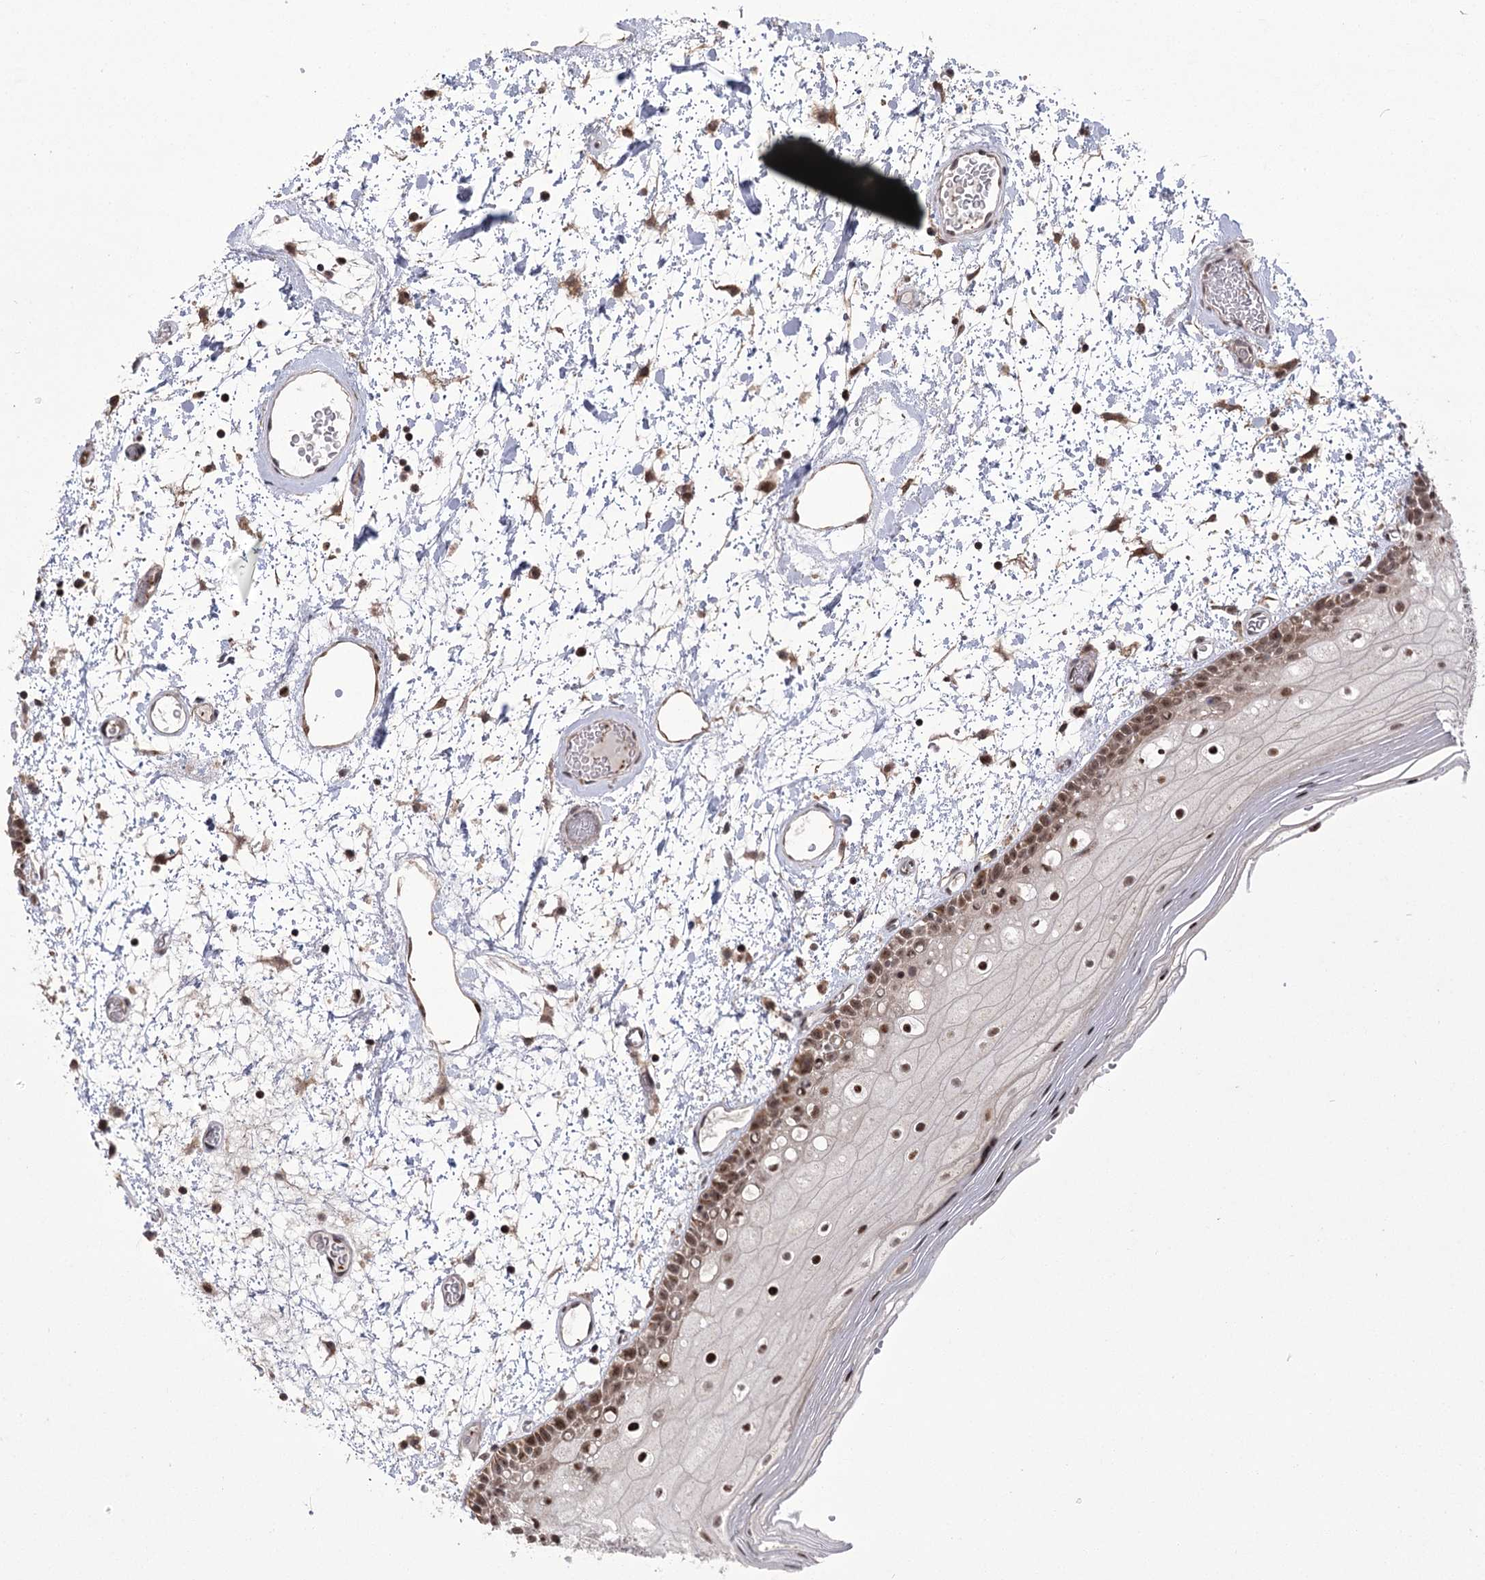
{"staining": {"intensity": "moderate", "quantity": ">75%", "location": "nuclear"}, "tissue": "oral mucosa", "cell_type": "Squamous epithelial cells", "image_type": "normal", "snomed": [{"axis": "morphology", "description": "Normal tissue, NOS"}, {"axis": "topography", "description": "Oral tissue"}], "caption": "The image demonstrates staining of normal oral mucosa, revealing moderate nuclear protein positivity (brown color) within squamous epithelial cells.", "gene": "WBP1L", "patient": {"sex": "male", "age": 52}}